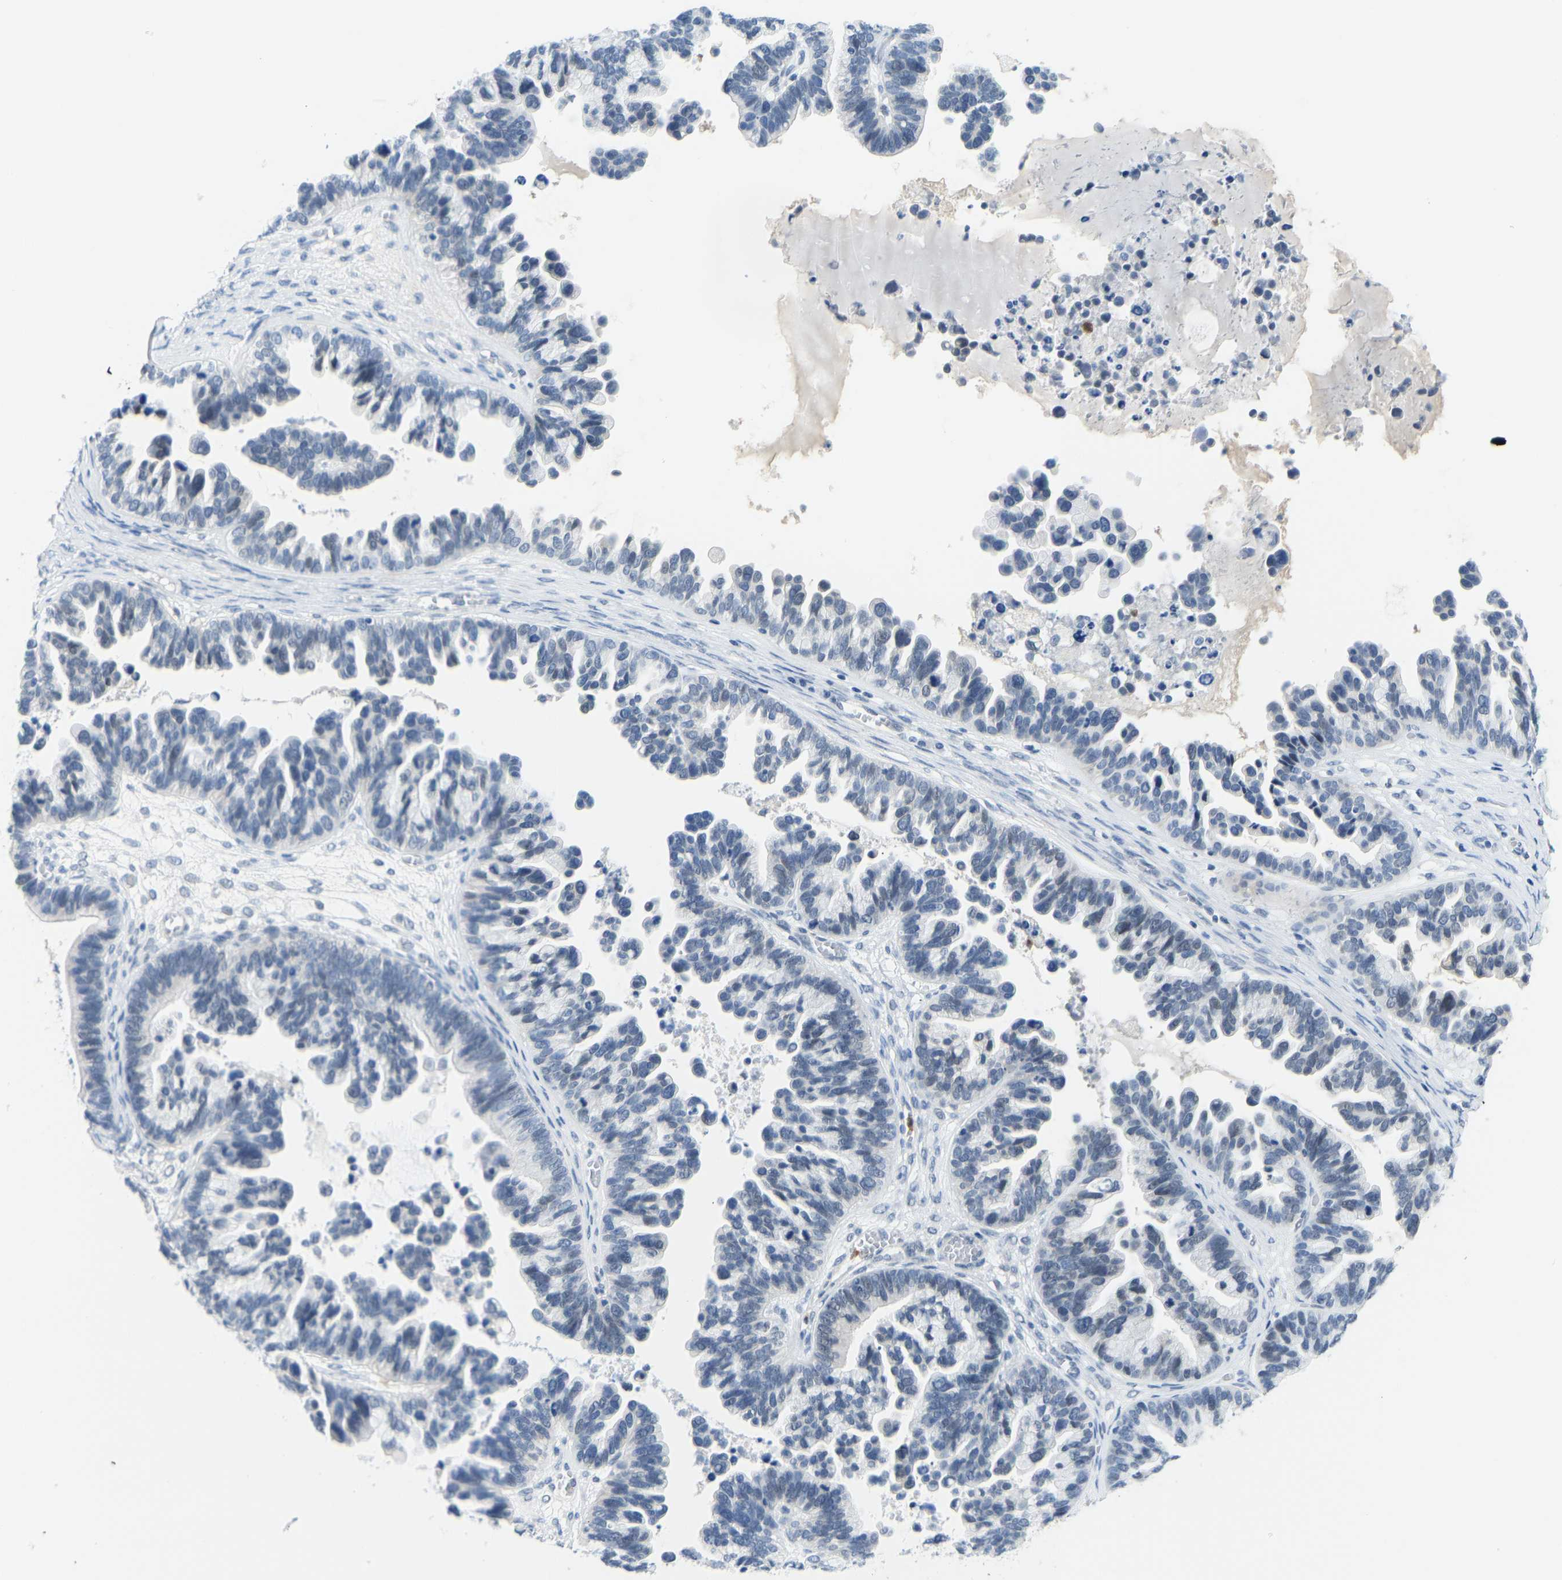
{"staining": {"intensity": "negative", "quantity": "none", "location": "none"}, "tissue": "ovarian cancer", "cell_type": "Tumor cells", "image_type": "cancer", "snomed": [{"axis": "morphology", "description": "Cystadenocarcinoma, serous, NOS"}, {"axis": "topography", "description": "Ovary"}], "caption": "The micrograph exhibits no significant positivity in tumor cells of serous cystadenocarcinoma (ovarian).", "gene": "TXNDC2", "patient": {"sex": "female", "age": 56}}